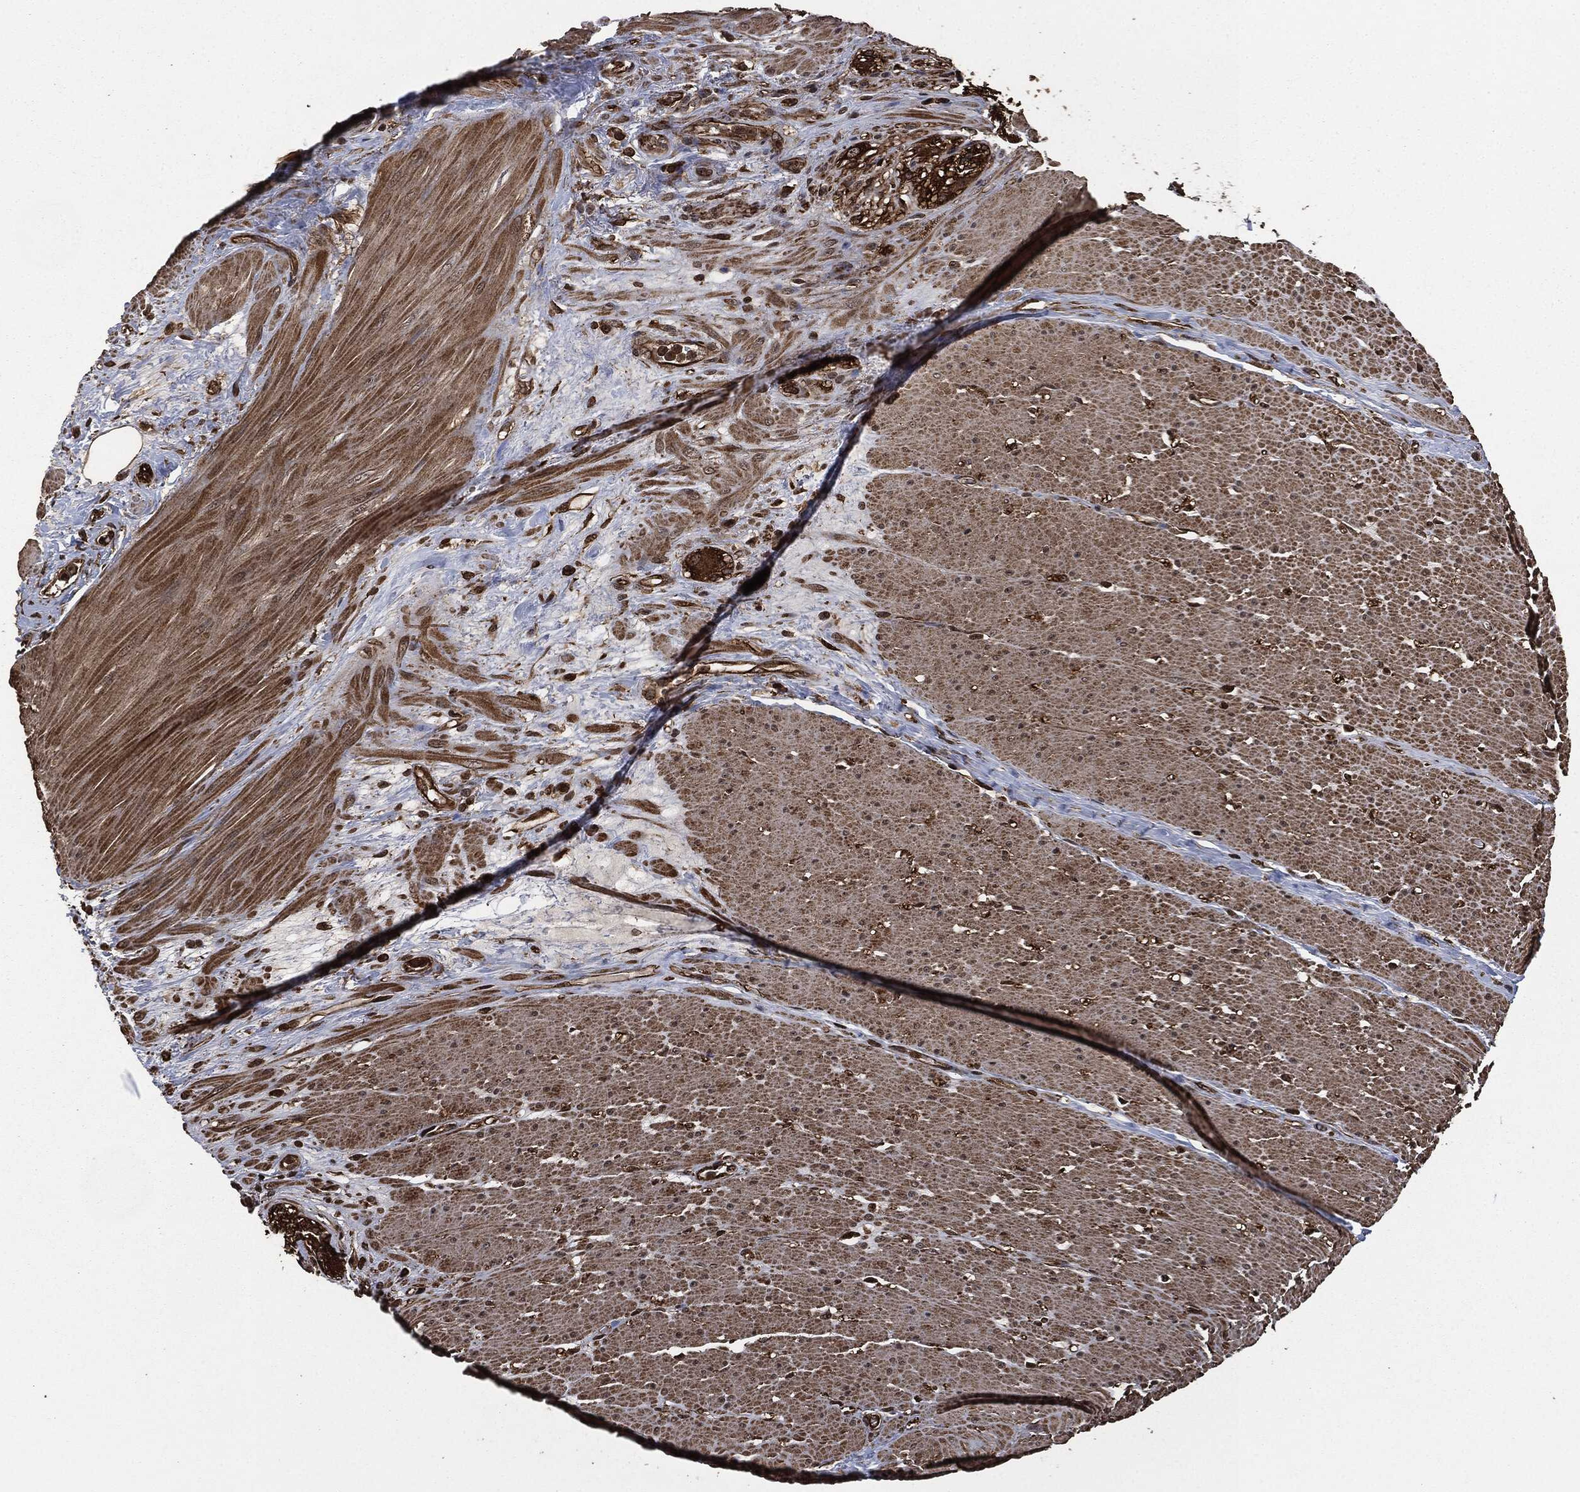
{"staining": {"intensity": "moderate", "quantity": "25%-75%", "location": "cytoplasmic/membranous"}, "tissue": "smooth muscle", "cell_type": "Smooth muscle cells", "image_type": "normal", "snomed": [{"axis": "morphology", "description": "Normal tissue, NOS"}, {"axis": "topography", "description": "Soft tissue"}, {"axis": "topography", "description": "Smooth muscle"}], "caption": "IHC micrograph of benign smooth muscle stained for a protein (brown), which exhibits medium levels of moderate cytoplasmic/membranous positivity in about 25%-75% of smooth muscle cells.", "gene": "HRAS", "patient": {"sex": "male", "age": 72}}